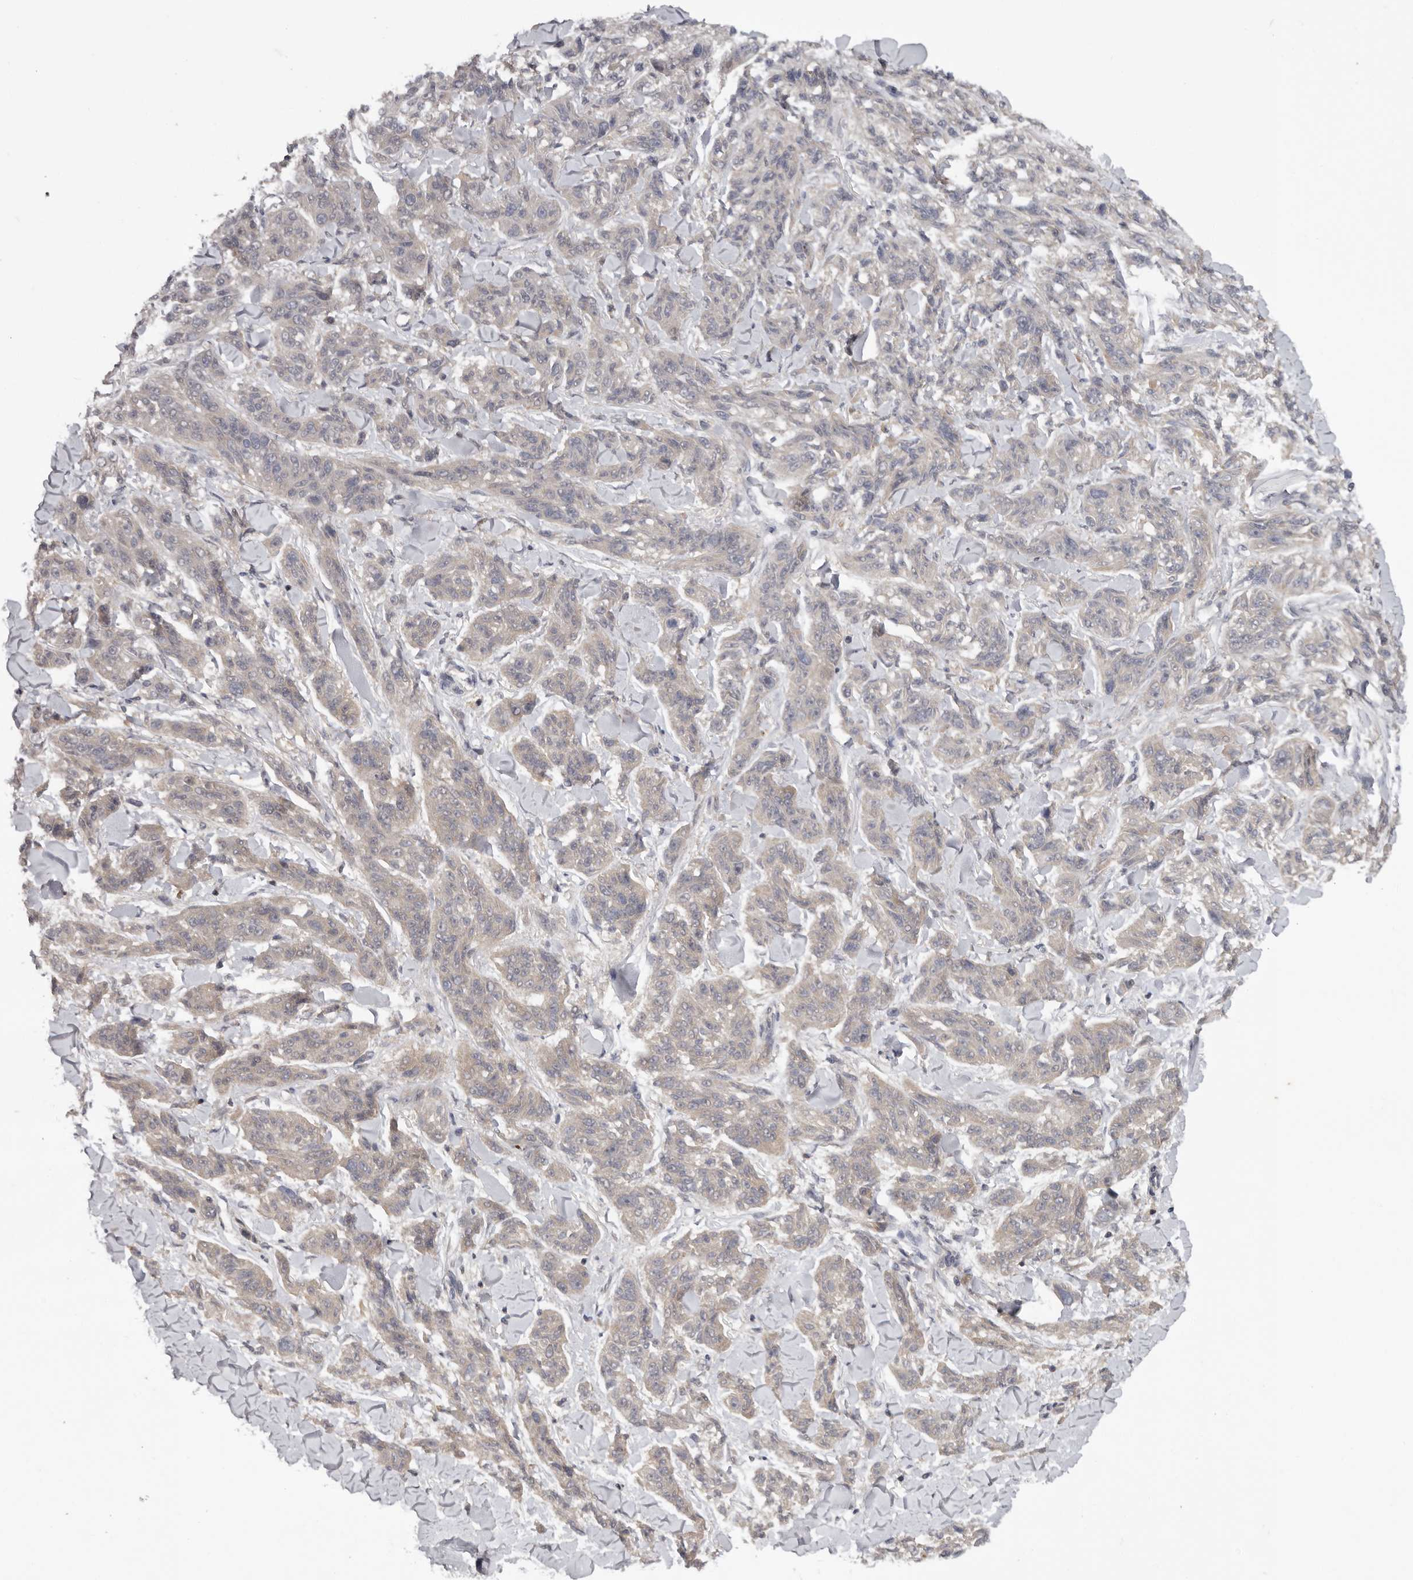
{"staining": {"intensity": "negative", "quantity": "none", "location": "none"}, "tissue": "melanoma", "cell_type": "Tumor cells", "image_type": "cancer", "snomed": [{"axis": "morphology", "description": "Malignant melanoma, NOS"}, {"axis": "topography", "description": "Skin"}], "caption": "A high-resolution photomicrograph shows IHC staining of melanoma, which demonstrates no significant expression in tumor cells.", "gene": "ANKRD44", "patient": {"sex": "male", "age": 53}}